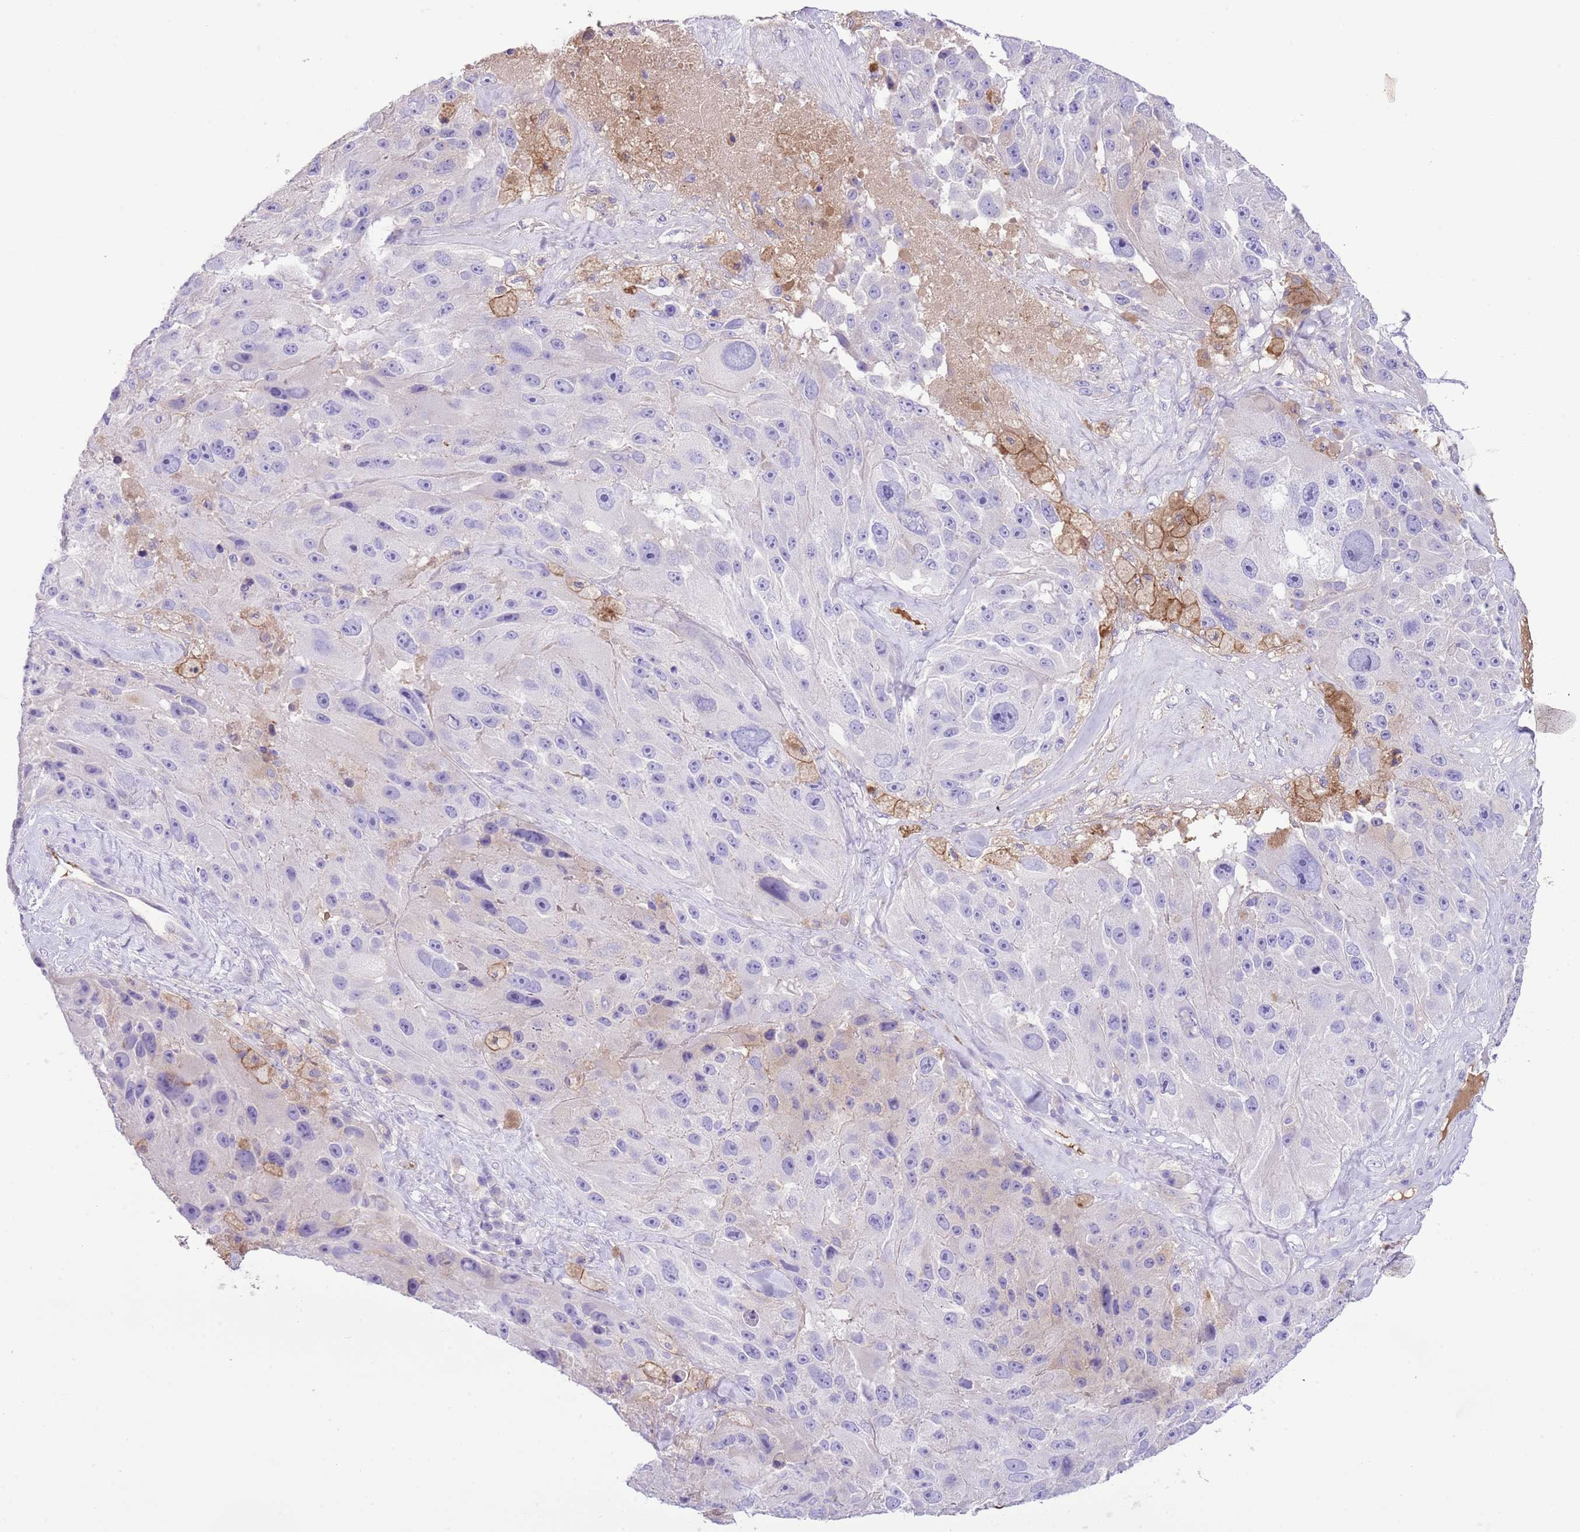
{"staining": {"intensity": "negative", "quantity": "none", "location": "none"}, "tissue": "melanoma", "cell_type": "Tumor cells", "image_type": "cancer", "snomed": [{"axis": "morphology", "description": "Malignant melanoma, Metastatic site"}, {"axis": "topography", "description": "Lymph node"}], "caption": "An immunohistochemistry histopathology image of melanoma is shown. There is no staining in tumor cells of melanoma. (DAB immunohistochemistry (IHC) with hematoxylin counter stain).", "gene": "IGF1", "patient": {"sex": "male", "age": 62}}